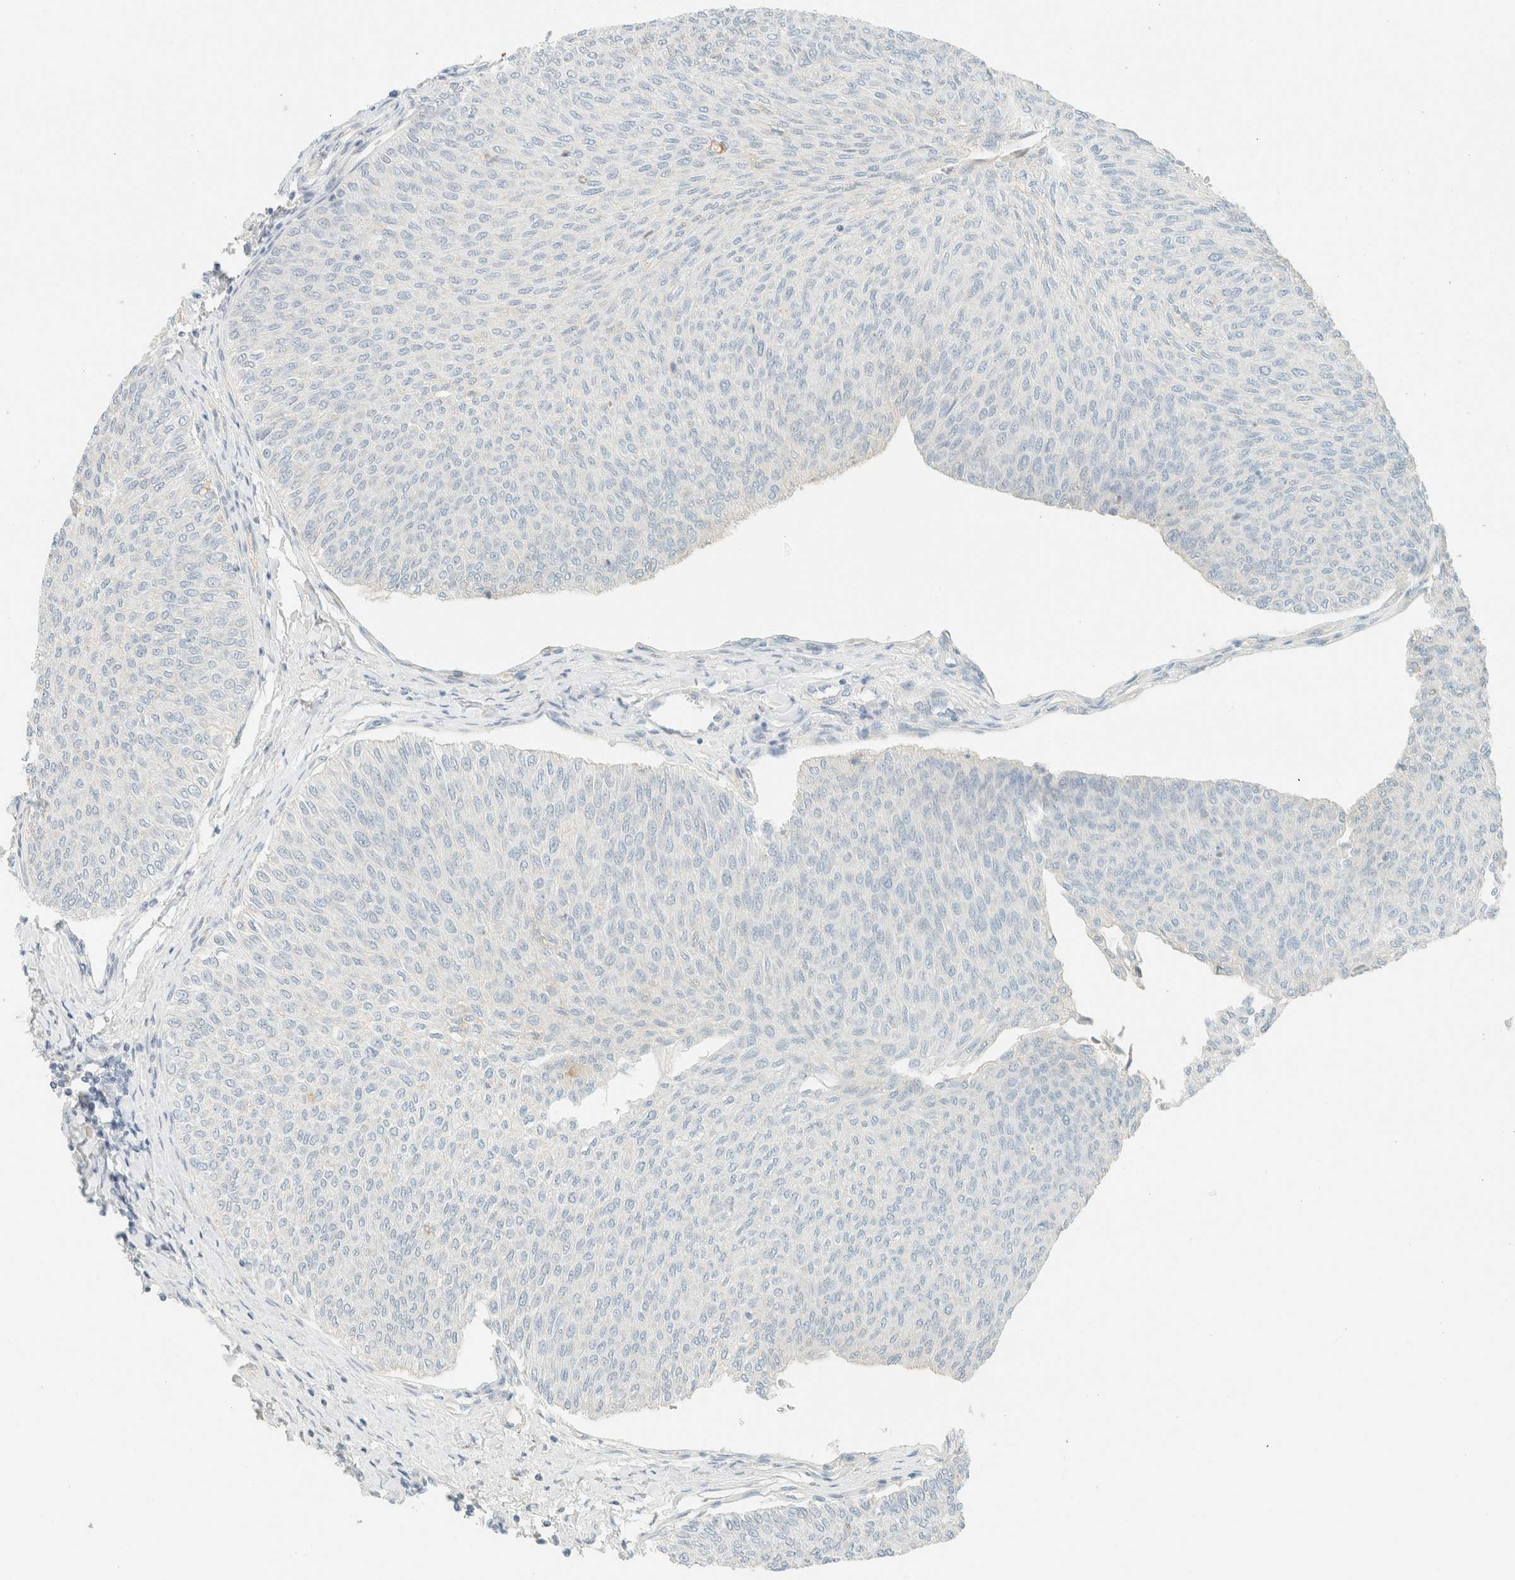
{"staining": {"intensity": "negative", "quantity": "none", "location": "none"}, "tissue": "urothelial cancer", "cell_type": "Tumor cells", "image_type": "cancer", "snomed": [{"axis": "morphology", "description": "Urothelial carcinoma, Low grade"}, {"axis": "topography", "description": "Urinary bladder"}], "caption": "This is an immunohistochemistry micrograph of human urothelial carcinoma (low-grade). There is no positivity in tumor cells.", "gene": "GPA33", "patient": {"sex": "male", "age": 78}}